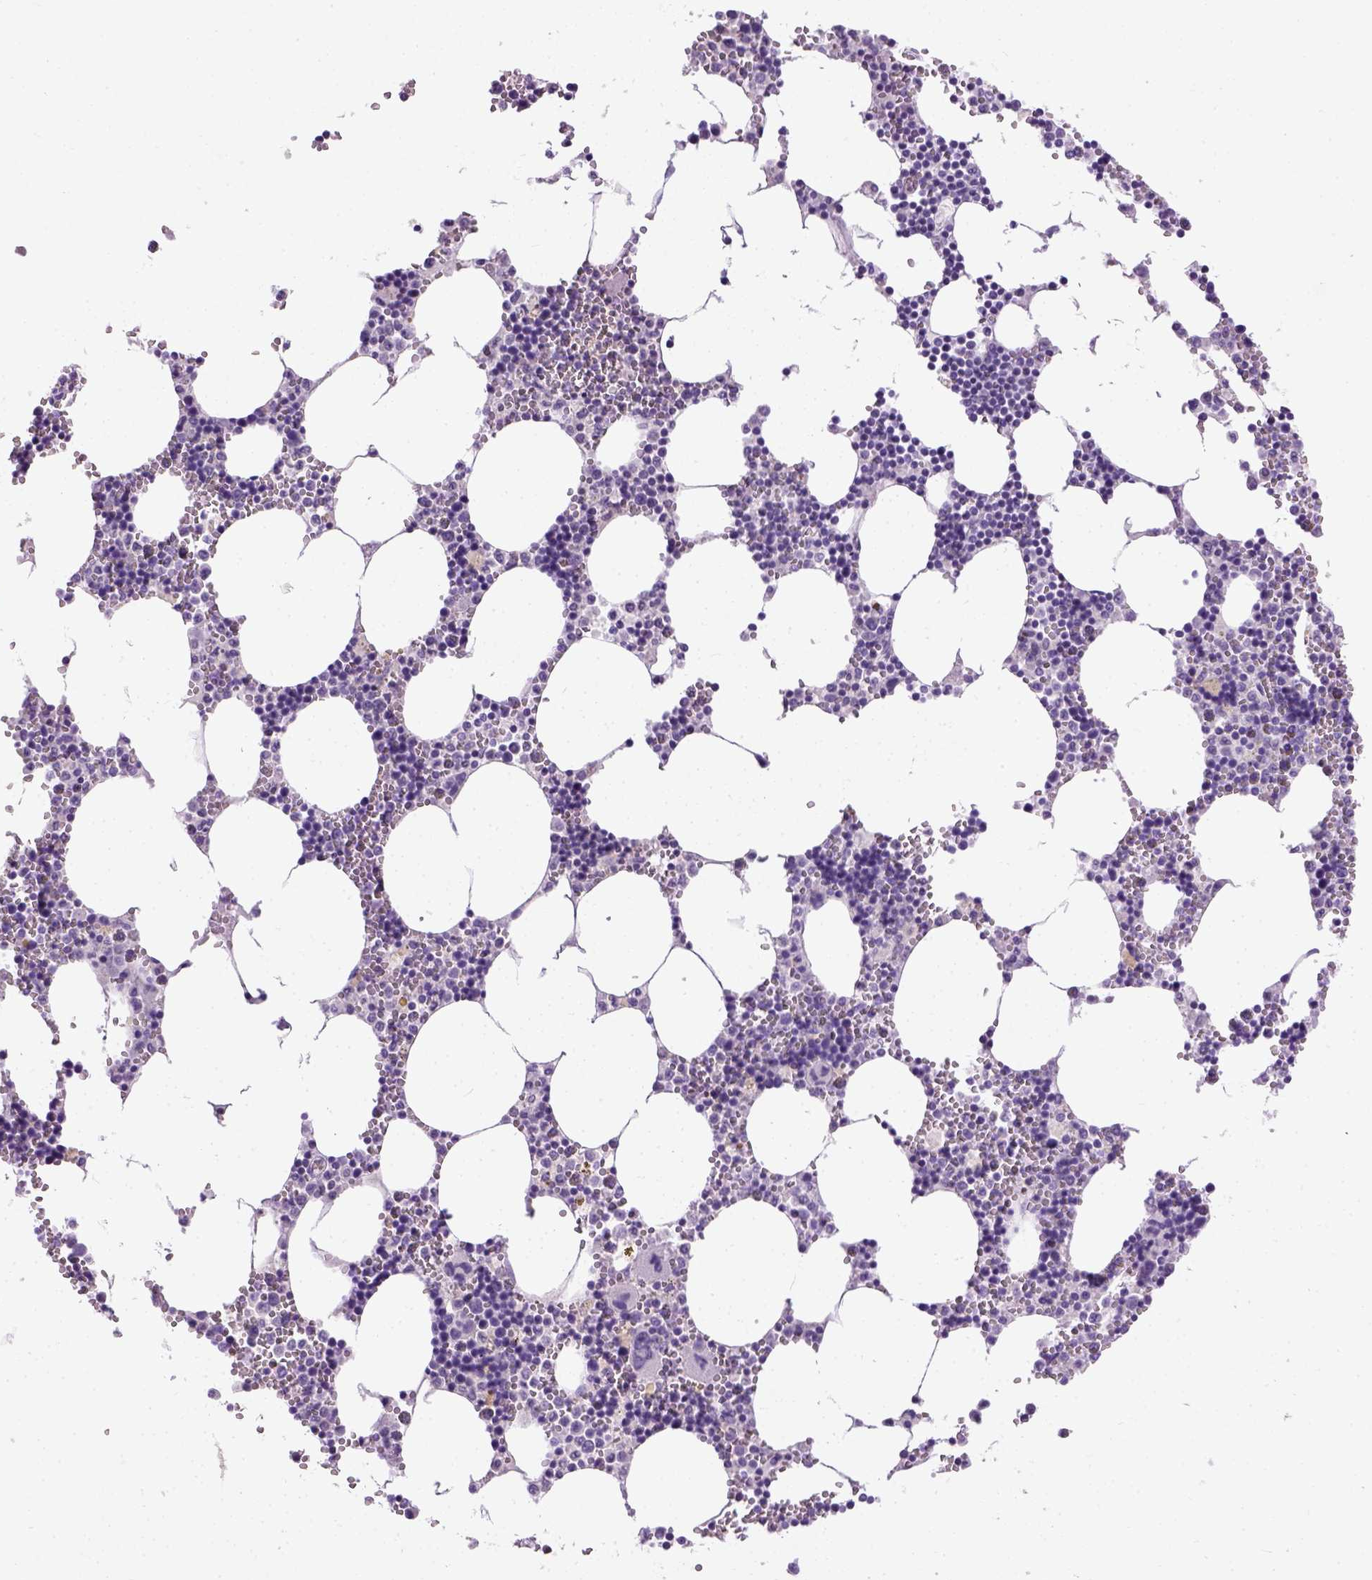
{"staining": {"intensity": "negative", "quantity": "none", "location": "none"}, "tissue": "bone marrow", "cell_type": "Hematopoietic cells", "image_type": "normal", "snomed": [{"axis": "morphology", "description": "Normal tissue, NOS"}, {"axis": "topography", "description": "Bone marrow"}], "caption": "A histopathology image of bone marrow stained for a protein demonstrates no brown staining in hematopoietic cells.", "gene": "CYP24A1", "patient": {"sex": "male", "age": 54}}